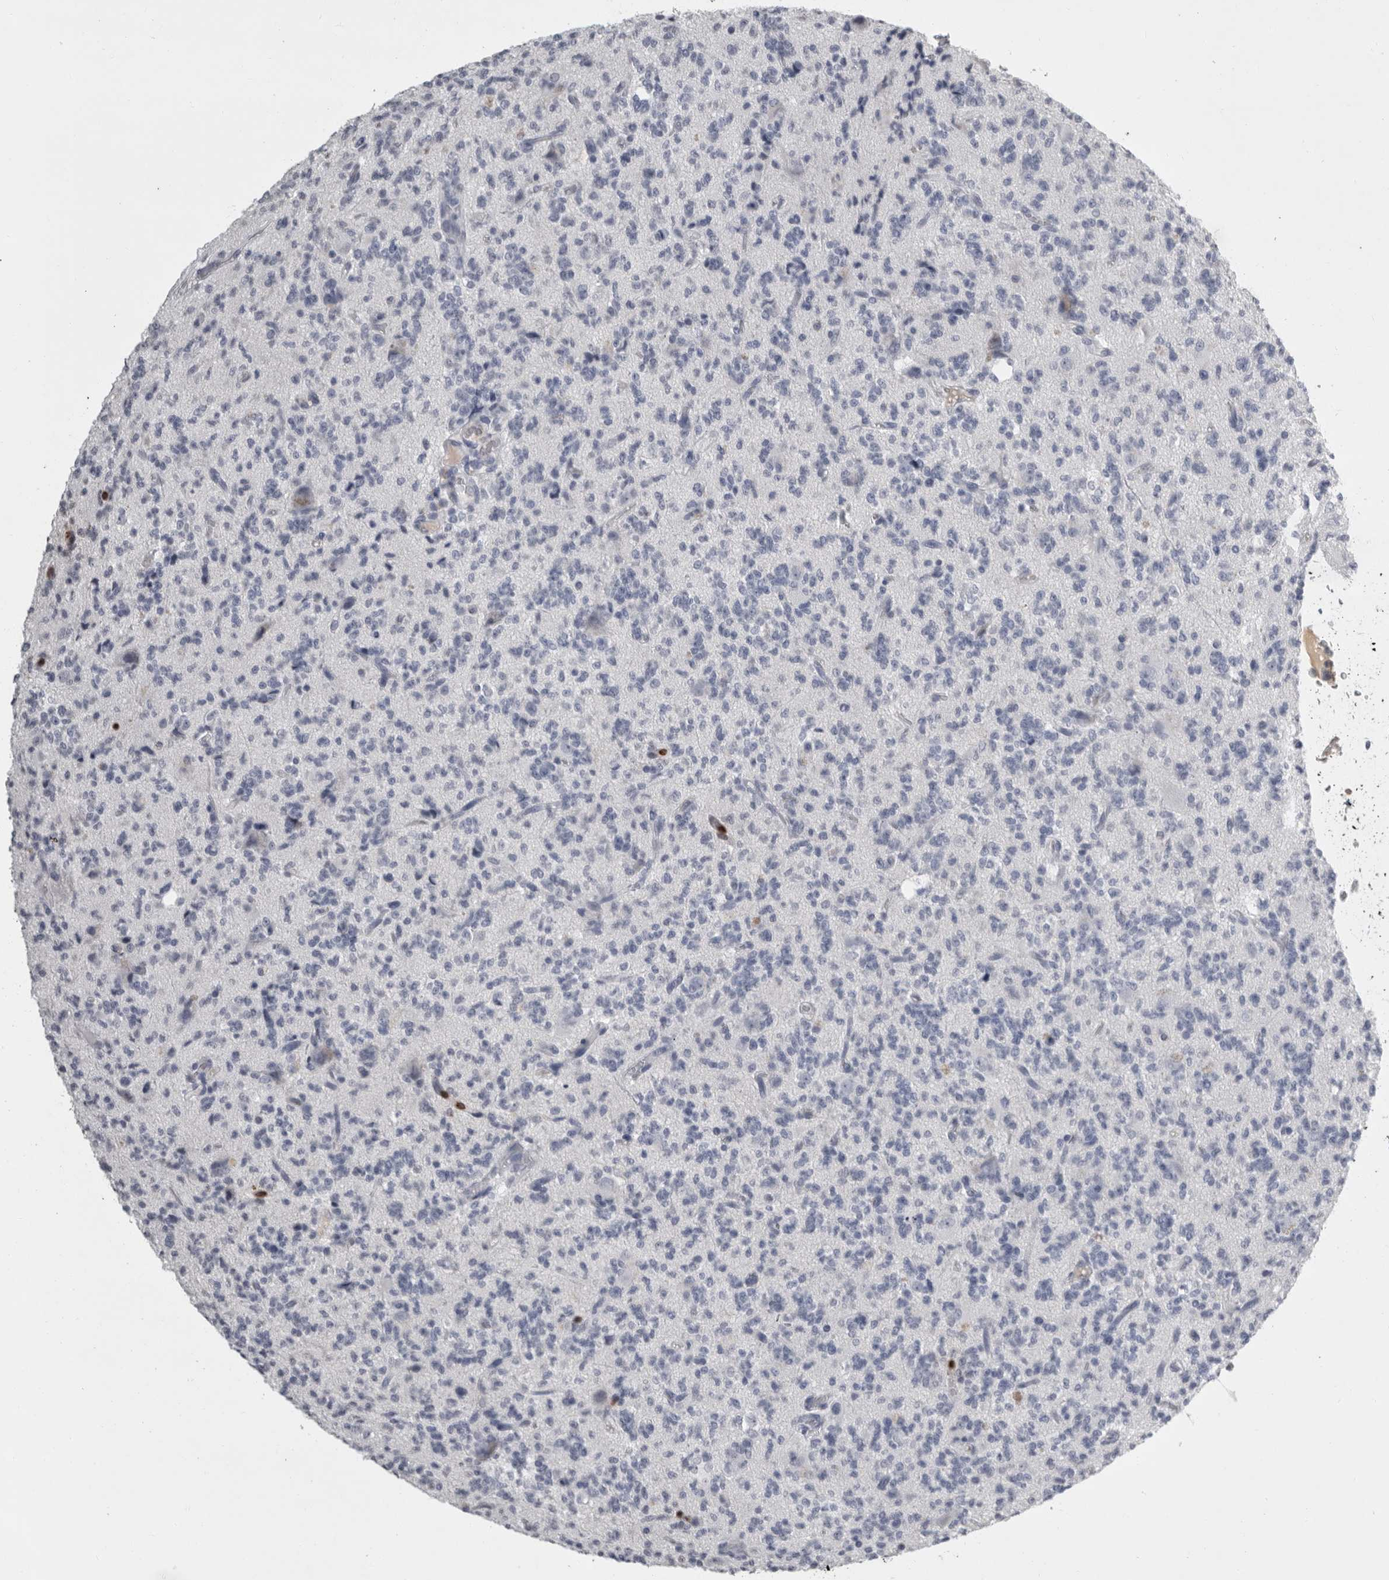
{"staining": {"intensity": "negative", "quantity": "none", "location": "none"}, "tissue": "glioma", "cell_type": "Tumor cells", "image_type": "cancer", "snomed": [{"axis": "morphology", "description": "Glioma, malignant, High grade"}, {"axis": "topography", "description": "Brain"}], "caption": "This is an immunohistochemistry photomicrograph of glioma. There is no expression in tumor cells.", "gene": "GNLY", "patient": {"sex": "female", "age": 62}}